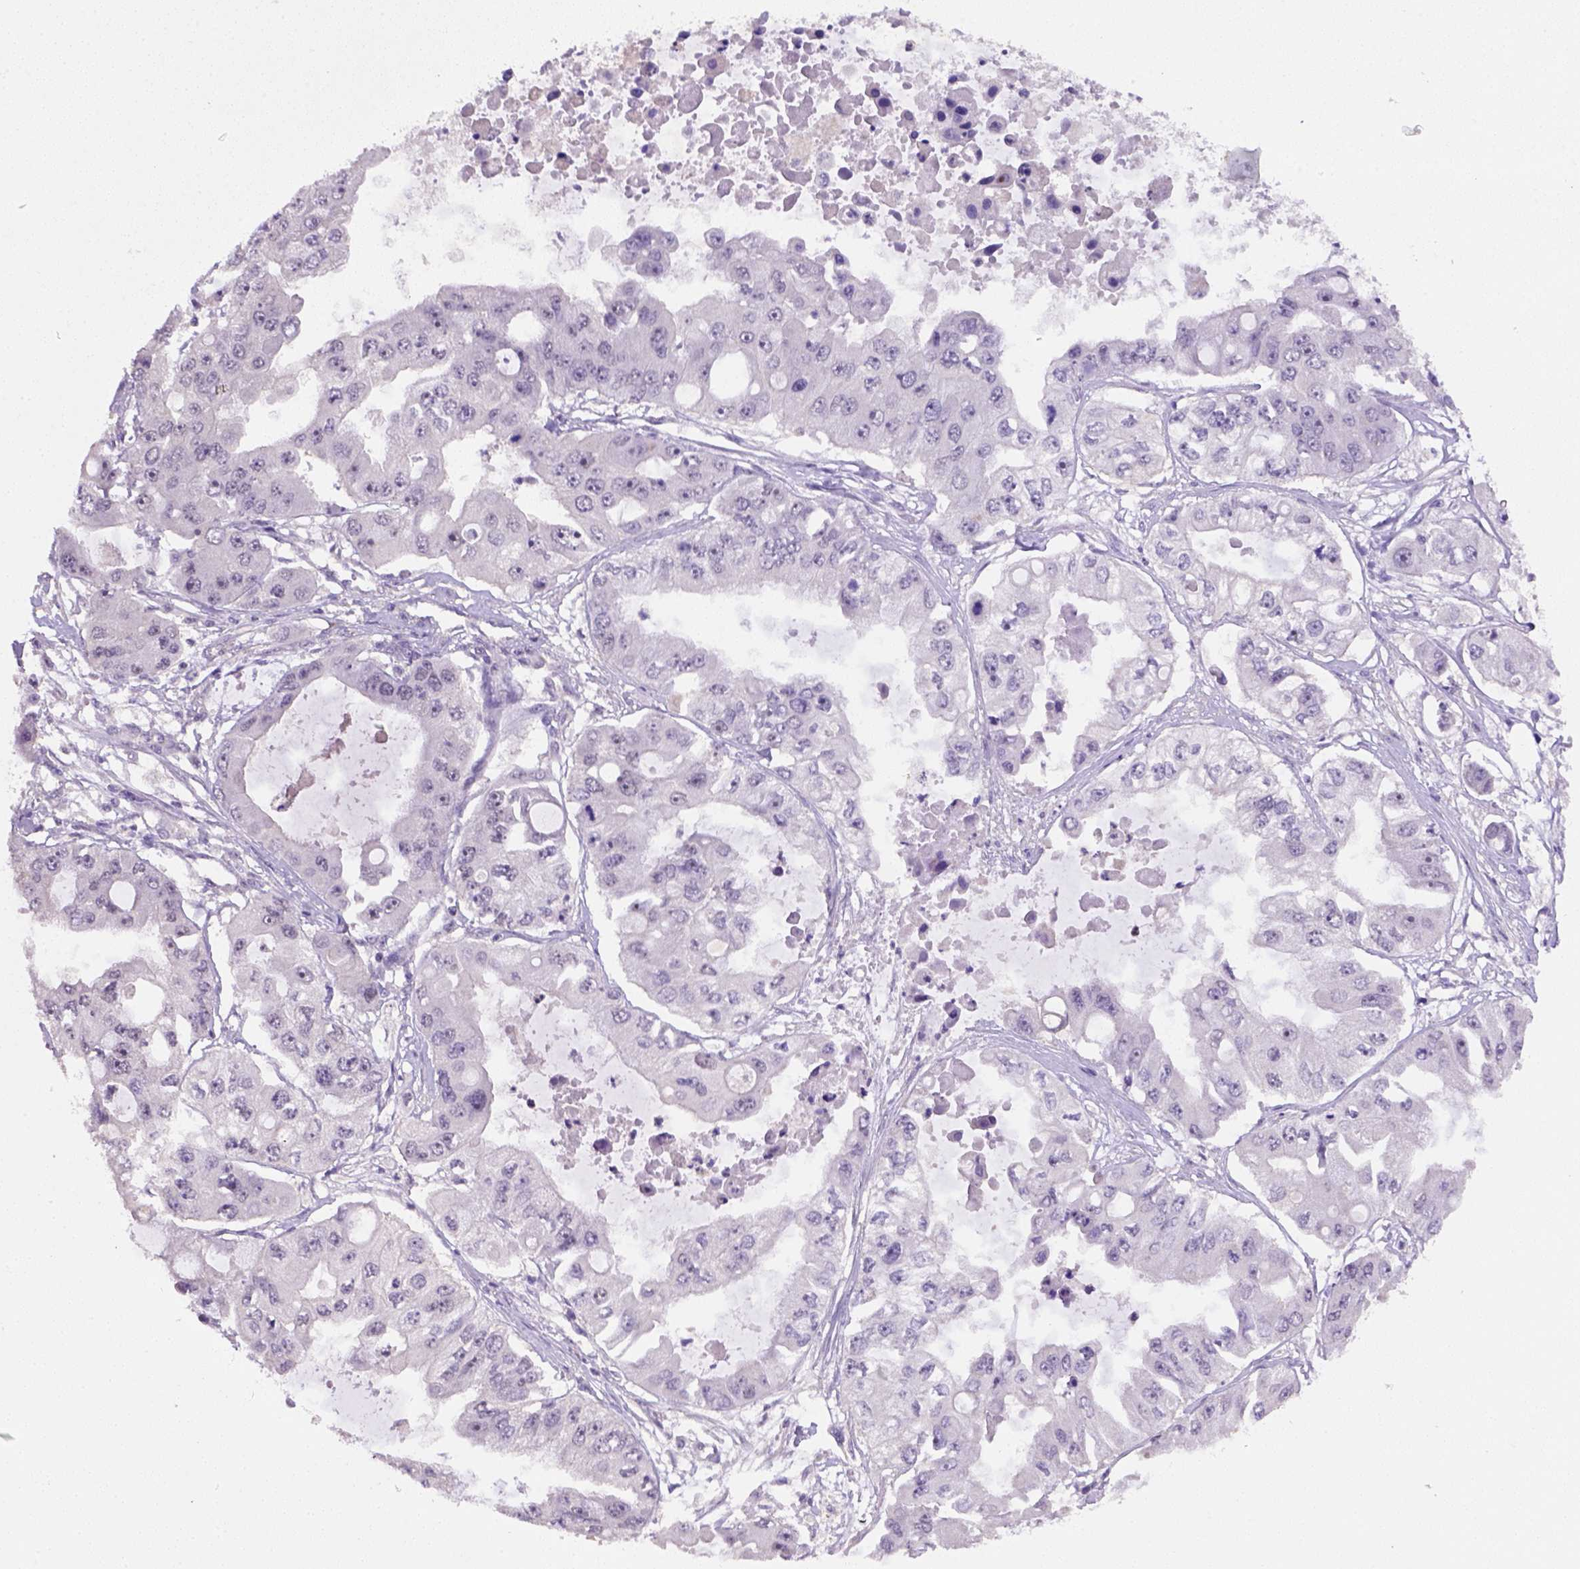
{"staining": {"intensity": "weak", "quantity": "<25%", "location": "nuclear"}, "tissue": "ovarian cancer", "cell_type": "Tumor cells", "image_type": "cancer", "snomed": [{"axis": "morphology", "description": "Cystadenocarcinoma, serous, NOS"}, {"axis": "topography", "description": "Ovary"}], "caption": "Immunohistochemistry (IHC) image of neoplastic tissue: human serous cystadenocarcinoma (ovarian) stained with DAB (3,3'-diaminobenzidine) demonstrates no significant protein positivity in tumor cells.", "gene": "SCML4", "patient": {"sex": "female", "age": 56}}